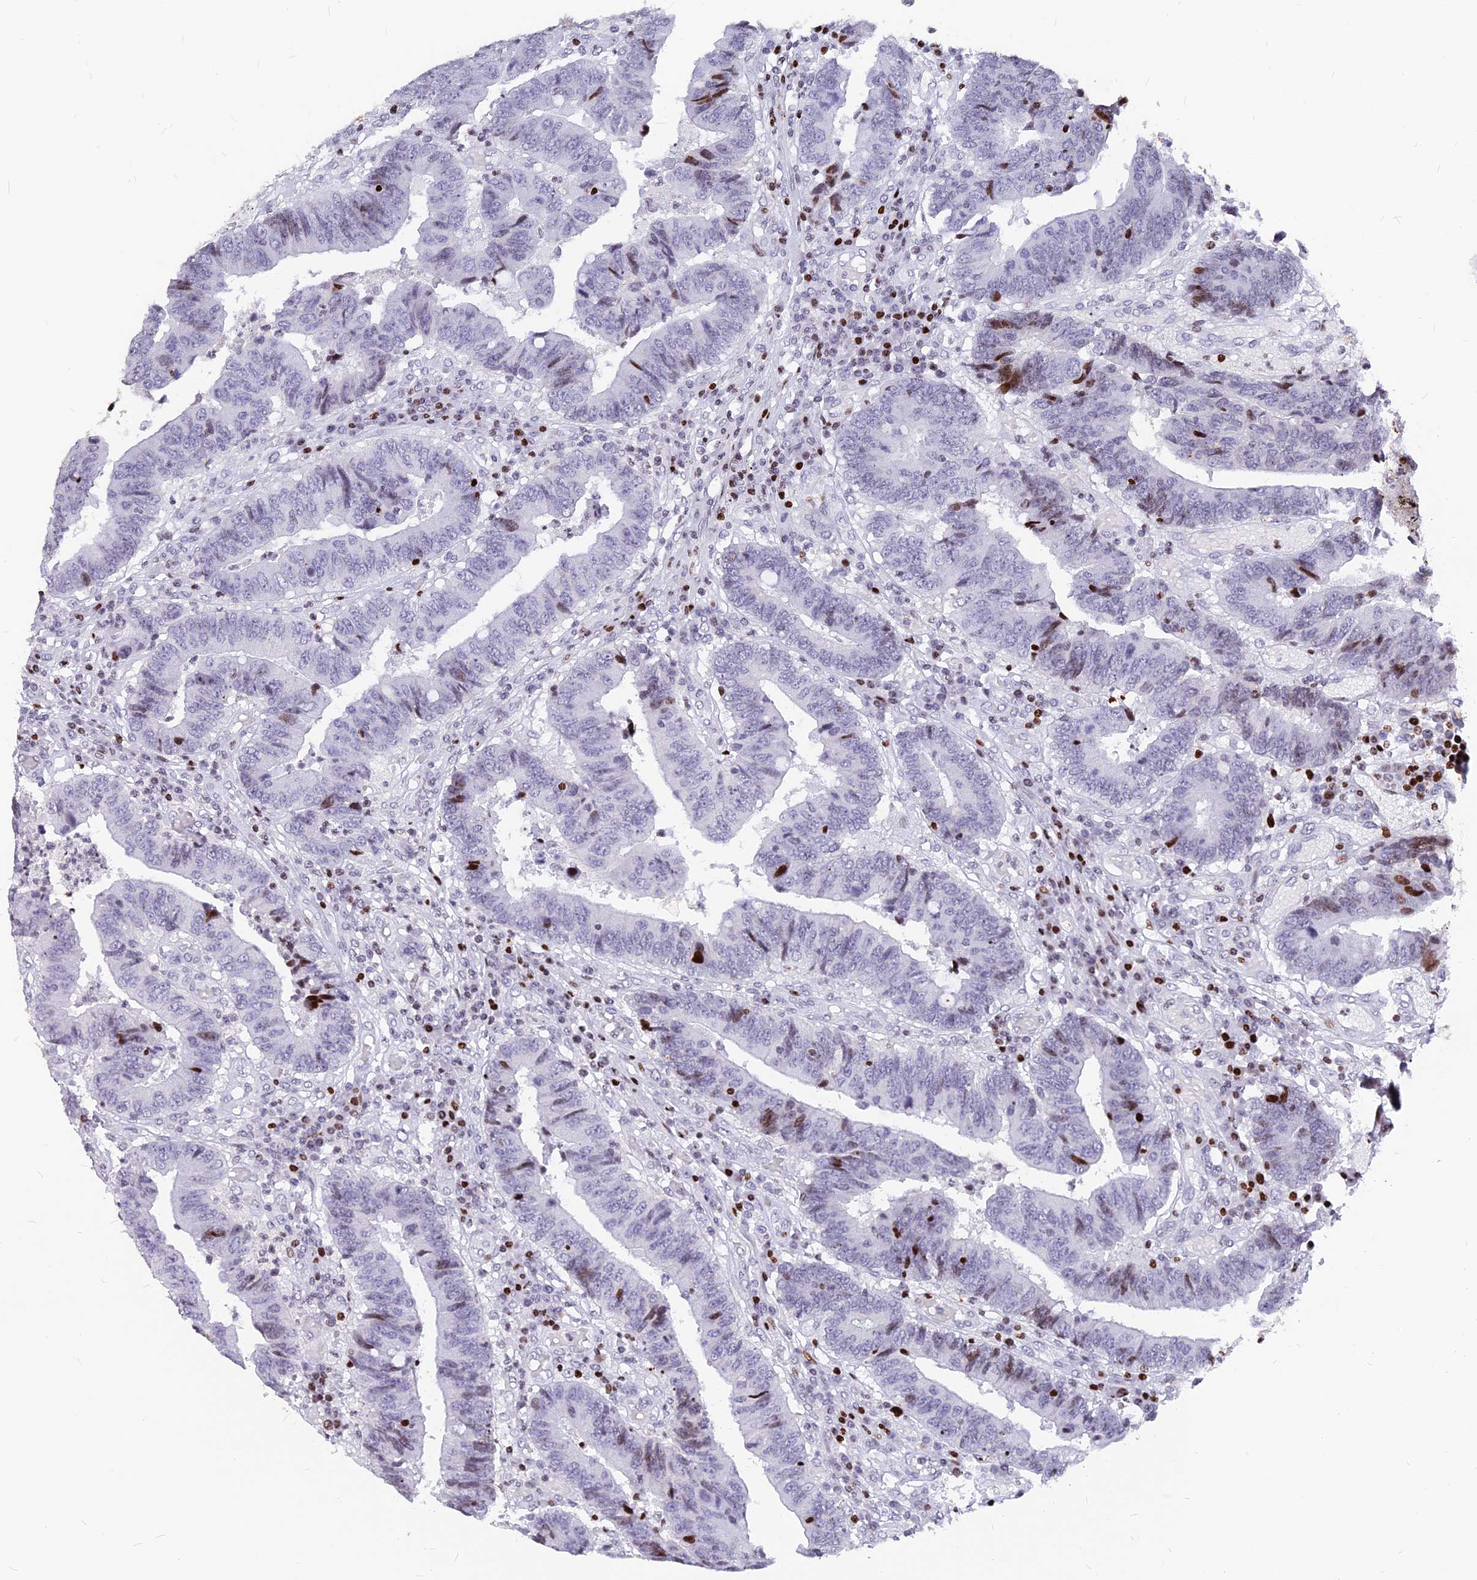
{"staining": {"intensity": "moderate", "quantity": "<25%", "location": "nuclear"}, "tissue": "colorectal cancer", "cell_type": "Tumor cells", "image_type": "cancer", "snomed": [{"axis": "morphology", "description": "Adenocarcinoma, NOS"}, {"axis": "topography", "description": "Rectum"}], "caption": "A photomicrograph showing moderate nuclear staining in approximately <25% of tumor cells in colorectal cancer, as visualized by brown immunohistochemical staining.", "gene": "PRPS1", "patient": {"sex": "male", "age": 84}}